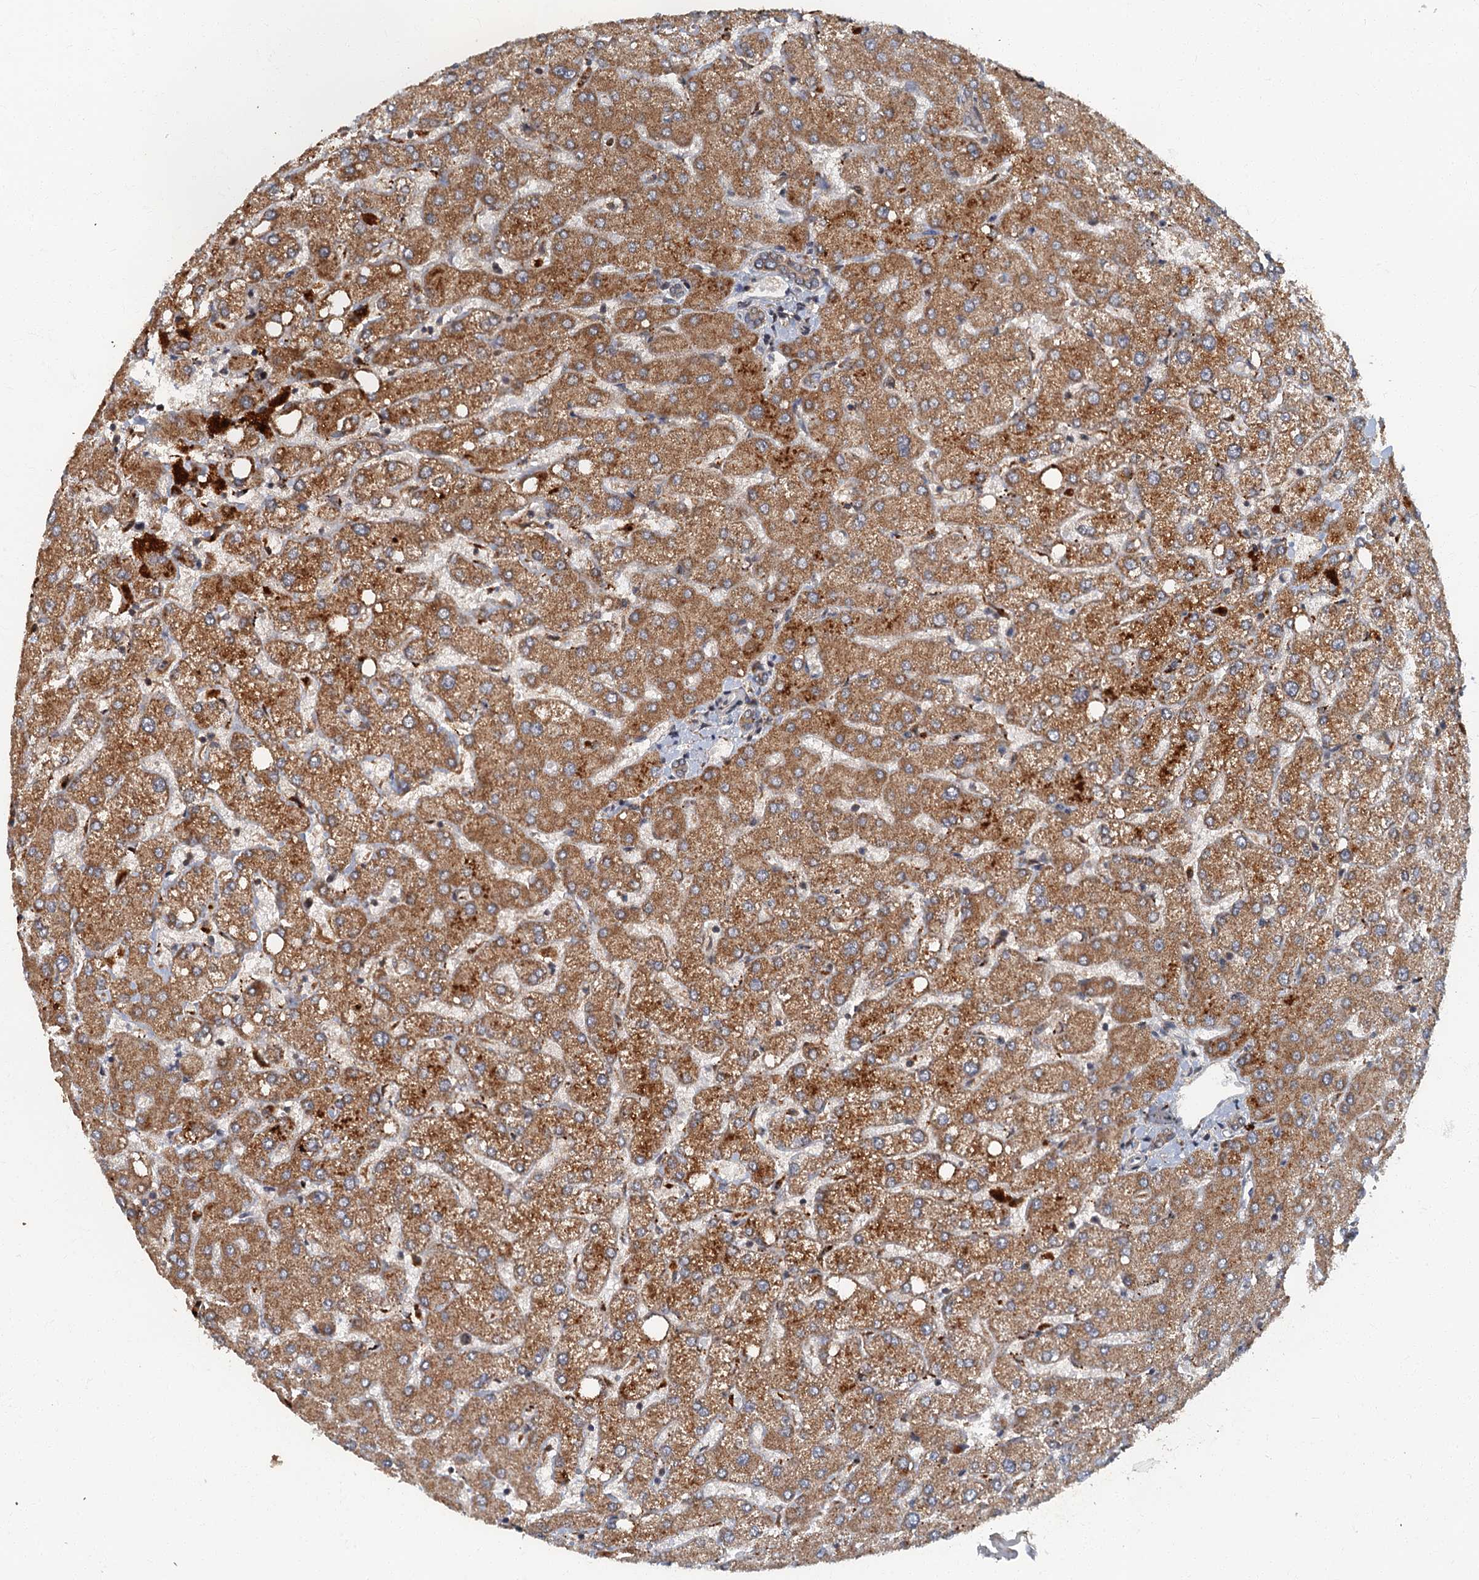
{"staining": {"intensity": "moderate", "quantity": ">75%", "location": "cytoplasmic/membranous"}, "tissue": "liver", "cell_type": "Cholangiocytes", "image_type": "normal", "snomed": [{"axis": "morphology", "description": "Normal tissue, NOS"}, {"axis": "topography", "description": "Liver"}], "caption": "Immunohistochemical staining of unremarkable human liver reveals medium levels of moderate cytoplasmic/membranous expression in about >75% of cholangiocytes.", "gene": "WDCP", "patient": {"sex": "female", "age": 54}}